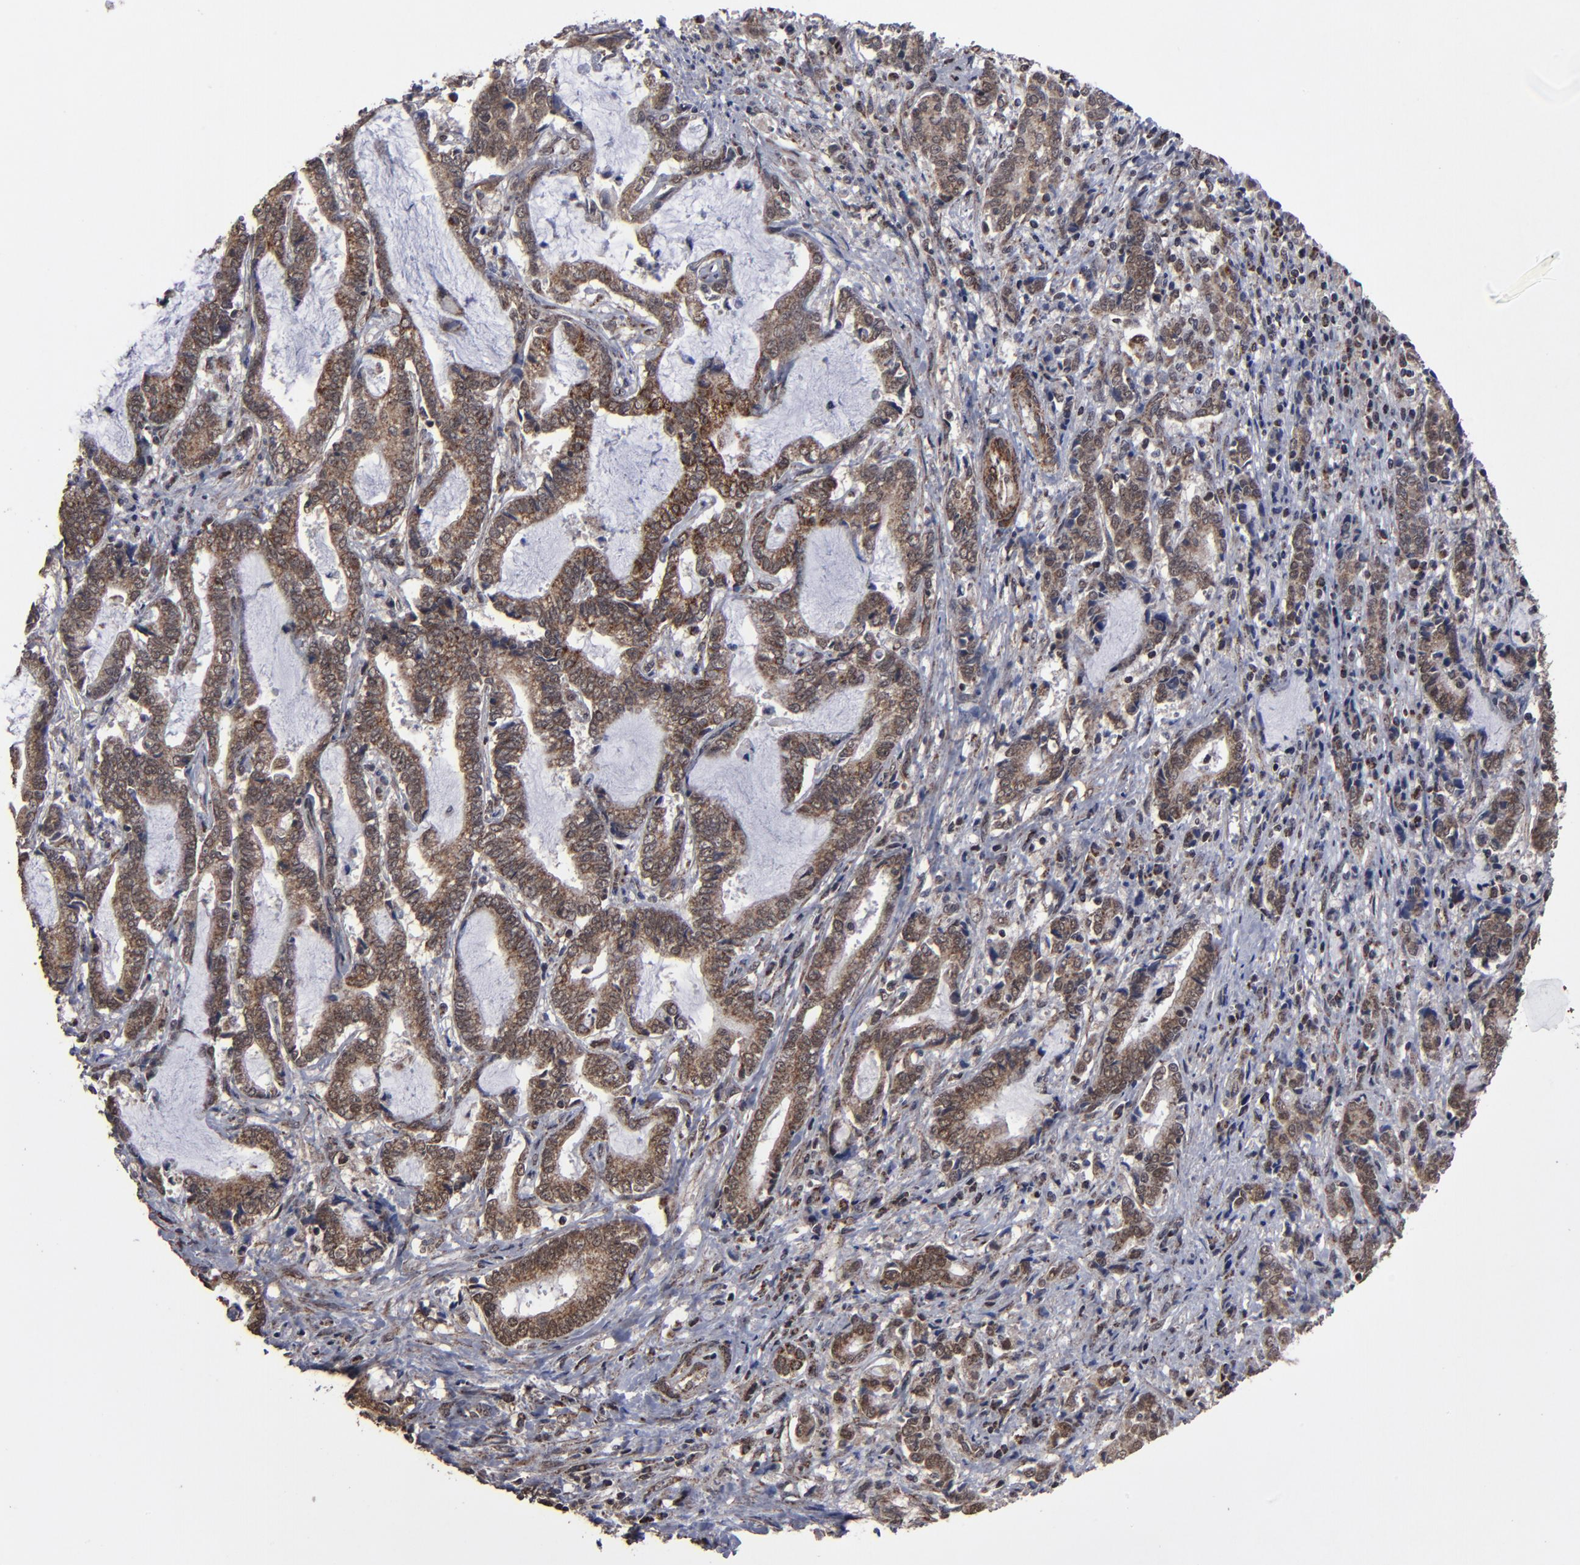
{"staining": {"intensity": "moderate", "quantity": ">75%", "location": "cytoplasmic/membranous"}, "tissue": "liver cancer", "cell_type": "Tumor cells", "image_type": "cancer", "snomed": [{"axis": "morphology", "description": "Cholangiocarcinoma"}, {"axis": "topography", "description": "Liver"}], "caption": "Cholangiocarcinoma (liver) tissue reveals moderate cytoplasmic/membranous staining in approximately >75% of tumor cells, visualized by immunohistochemistry. The protein of interest is shown in brown color, while the nuclei are stained blue.", "gene": "BNIP3", "patient": {"sex": "male", "age": 57}}